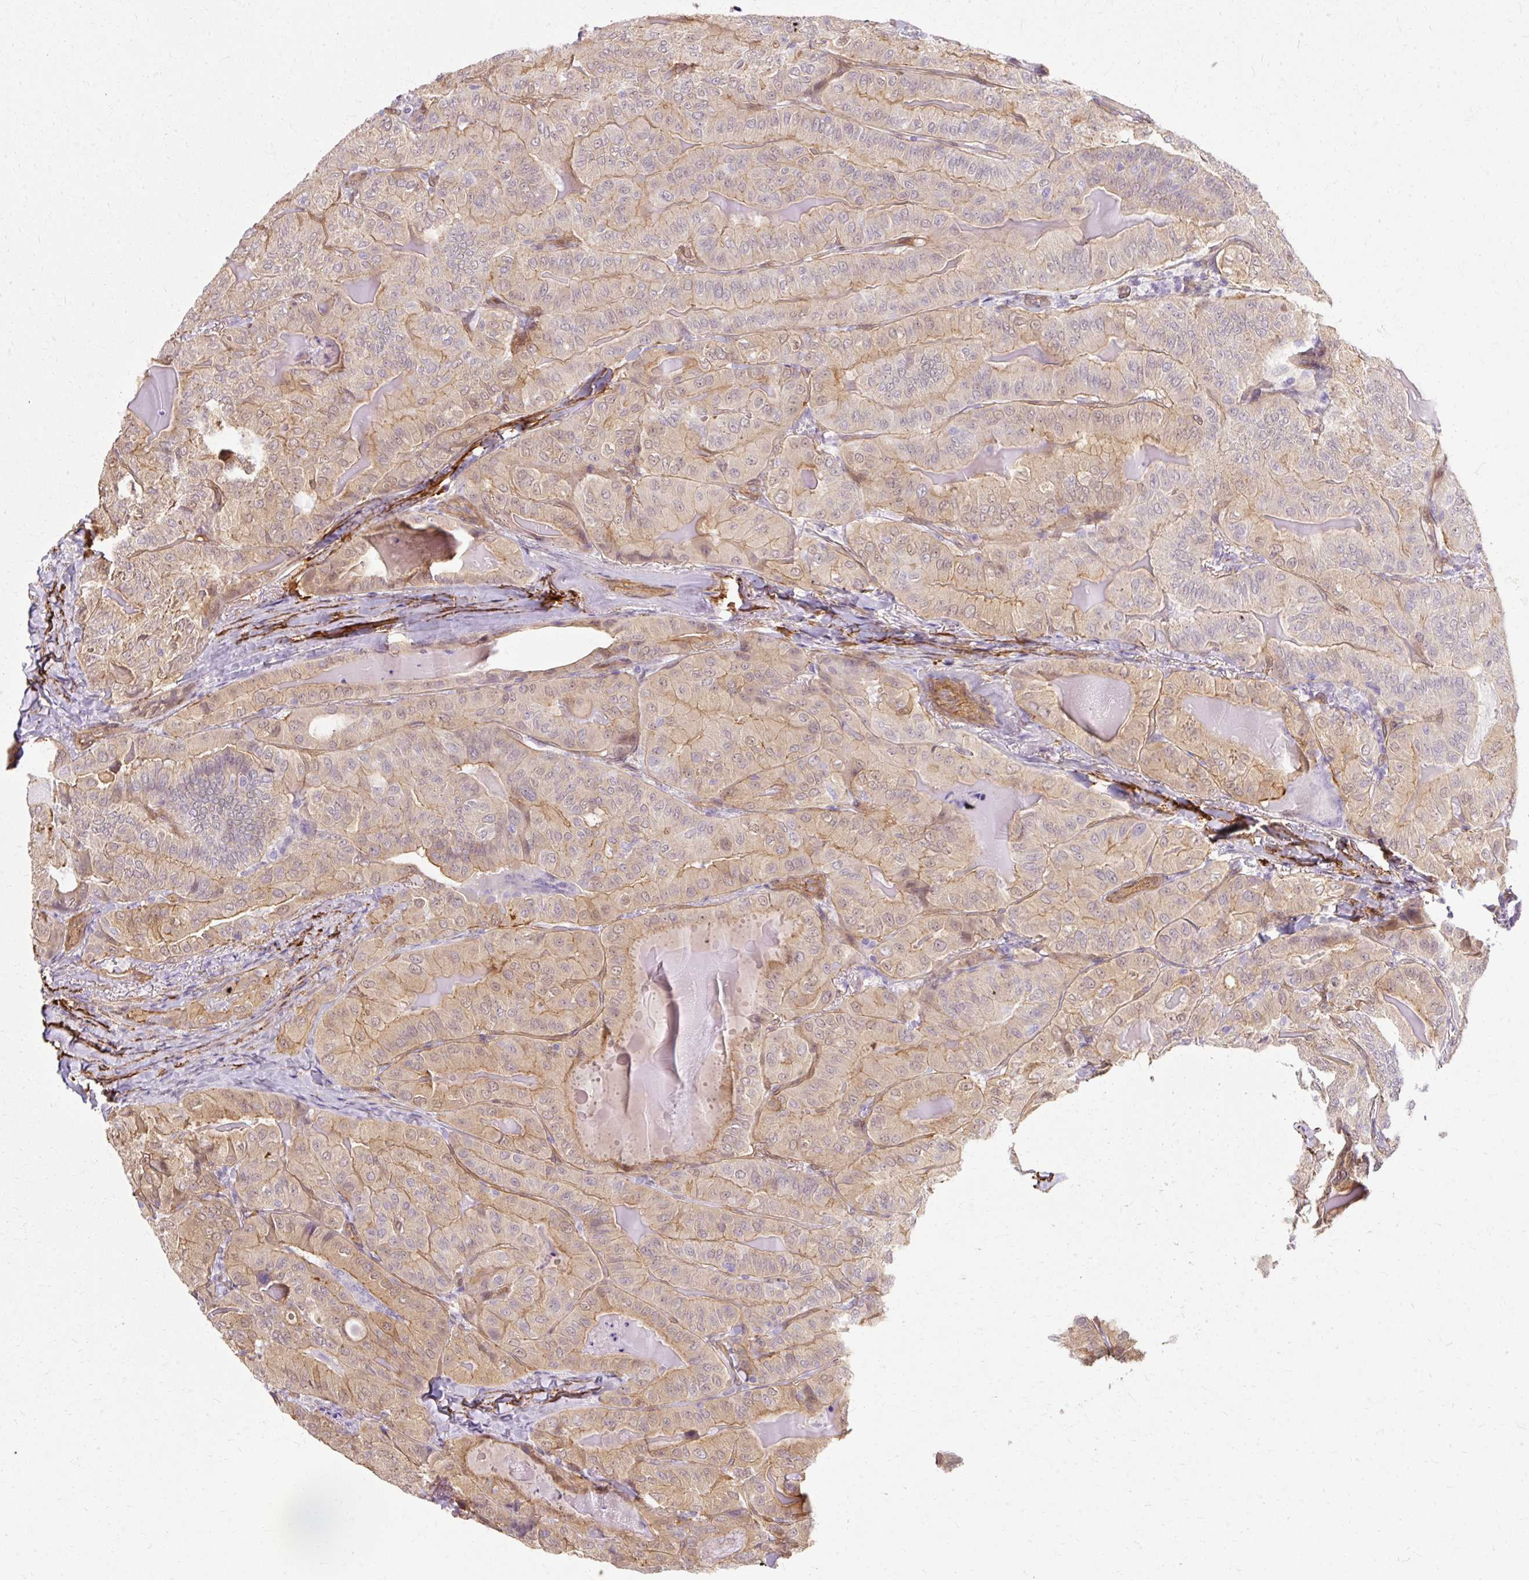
{"staining": {"intensity": "weak", "quantity": "25%-75%", "location": "cytoplasmic/membranous"}, "tissue": "thyroid cancer", "cell_type": "Tumor cells", "image_type": "cancer", "snomed": [{"axis": "morphology", "description": "Papillary adenocarcinoma, NOS"}, {"axis": "topography", "description": "Thyroid gland"}], "caption": "A high-resolution histopathology image shows IHC staining of thyroid cancer (papillary adenocarcinoma), which demonstrates weak cytoplasmic/membranous expression in about 25%-75% of tumor cells. (DAB IHC with brightfield microscopy, high magnification).", "gene": "CNN3", "patient": {"sex": "female", "age": 68}}